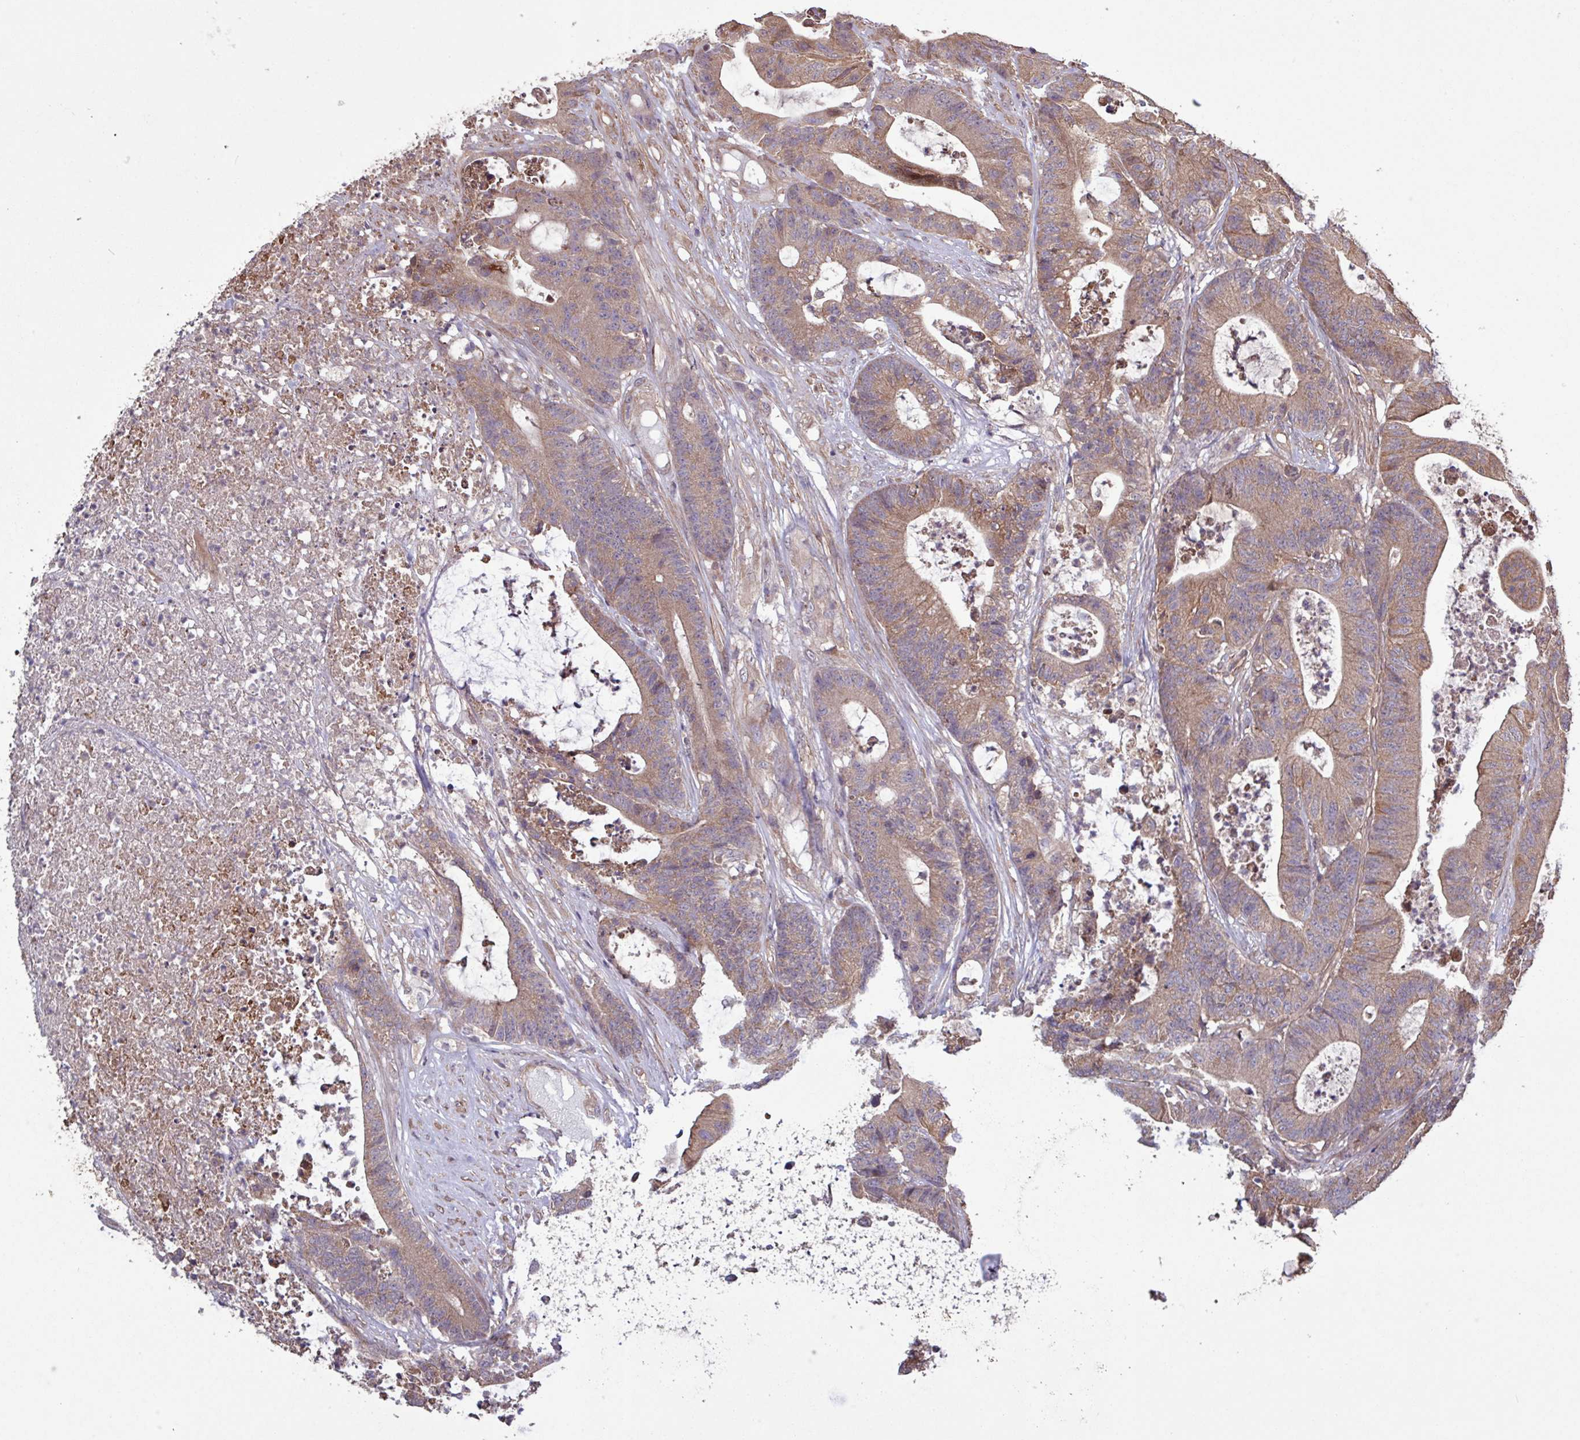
{"staining": {"intensity": "moderate", "quantity": ">75%", "location": "cytoplasmic/membranous"}, "tissue": "colorectal cancer", "cell_type": "Tumor cells", "image_type": "cancer", "snomed": [{"axis": "morphology", "description": "Adenocarcinoma, NOS"}, {"axis": "topography", "description": "Colon"}], "caption": "Immunohistochemistry (IHC) micrograph of adenocarcinoma (colorectal) stained for a protein (brown), which shows medium levels of moderate cytoplasmic/membranous staining in about >75% of tumor cells.", "gene": "TRABD2A", "patient": {"sex": "female", "age": 84}}